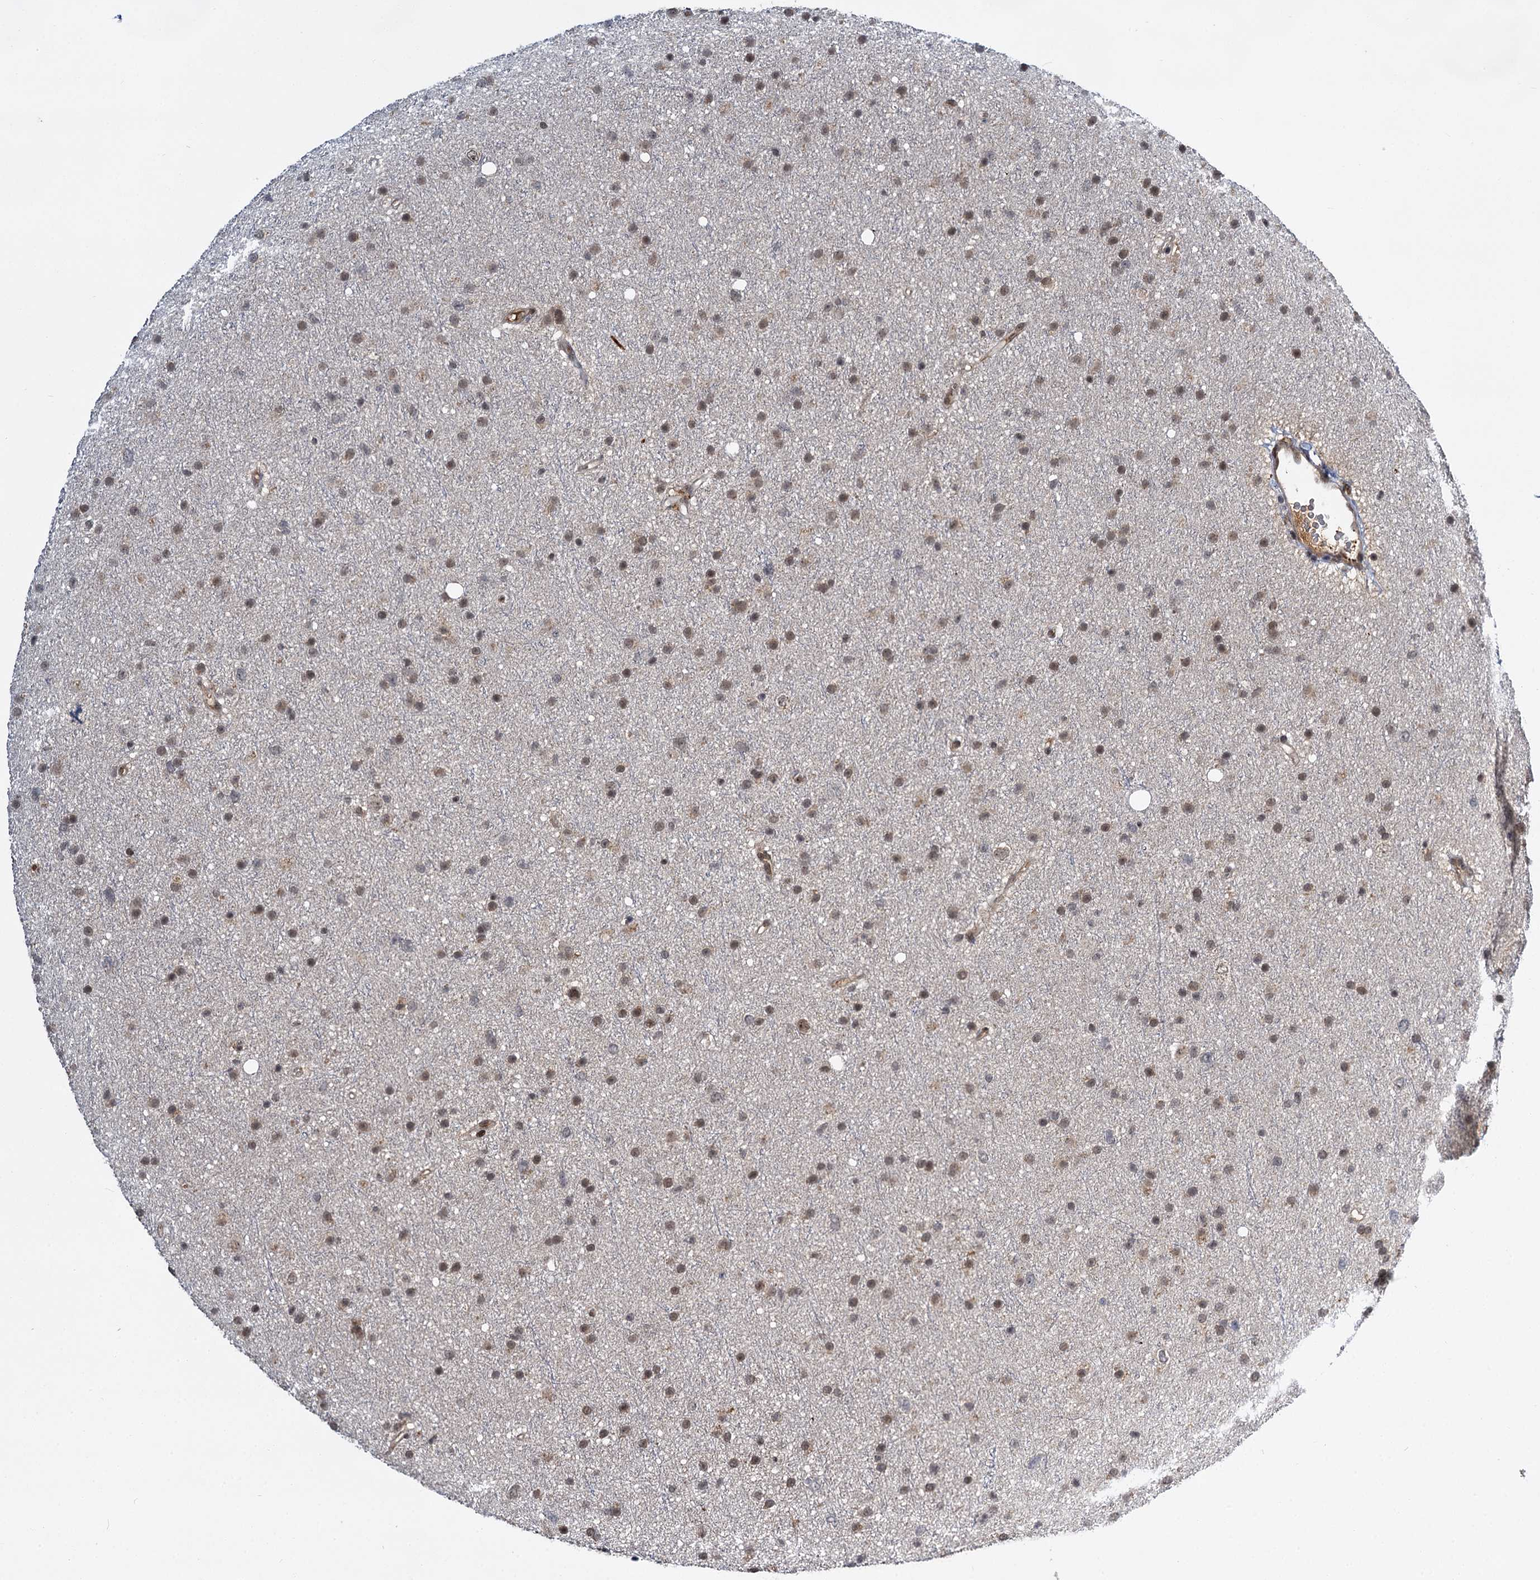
{"staining": {"intensity": "moderate", "quantity": ">75%", "location": "nuclear"}, "tissue": "glioma", "cell_type": "Tumor cells", "image_type": "cancer", "snomed": [{"axis": "morphology", "description": "Glioma, malignant, Low grade"}, {"axis": "topography", "description": "Cerebral cortex"}], "caption": "This histopathology image shows malignant glioma (low-grade) stained with immunohistochemistry (IHC) to label a protein in brown. The nuclear of tumor cells show moderate positivity for the protein. Nuclei are counter-stained blue.", "gene": "MBD6", "patient": {"sex": "female", "age": 39}}